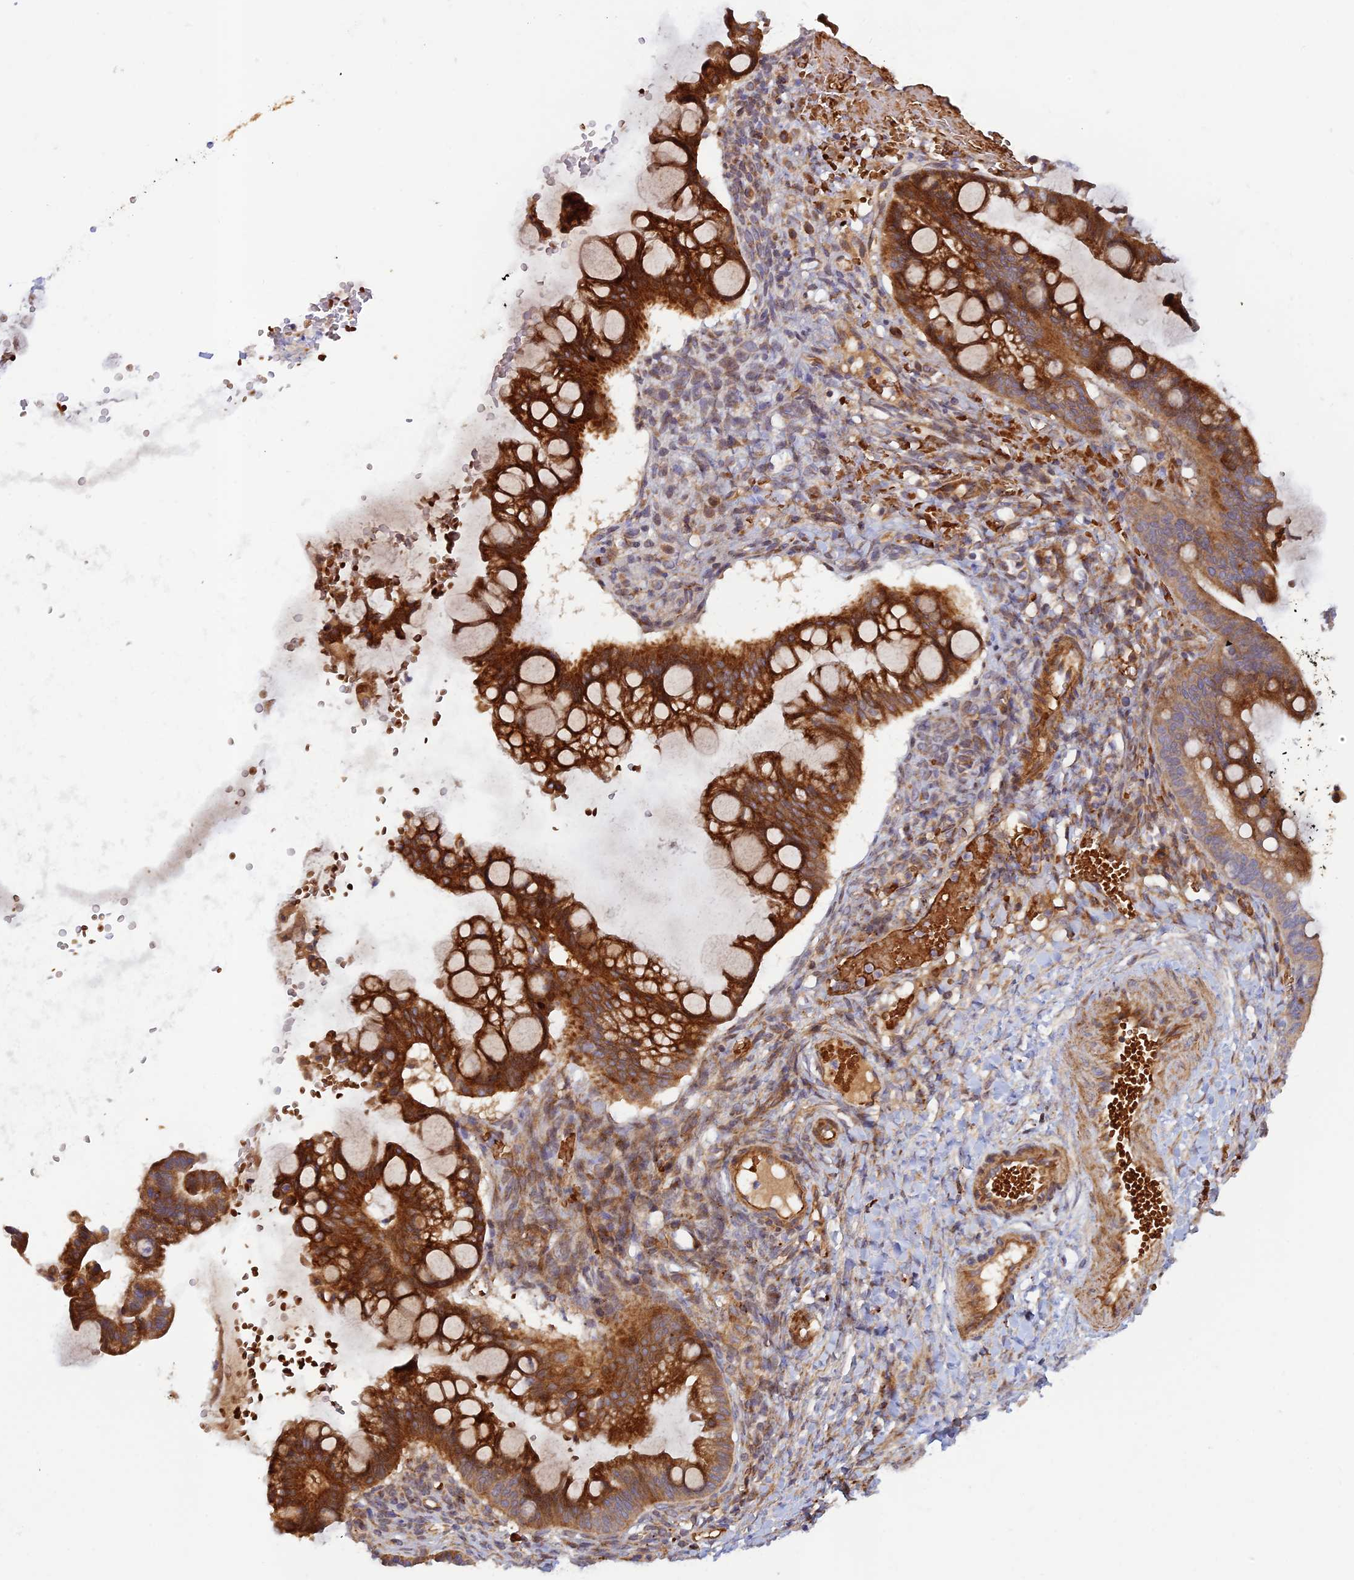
{"staining": {"intensity": "strong", "quantity": ">75%", "location": "cytoplasmic/membranous"}, "tissue": "ovarian cancer", "cell_type": "Tumor cells", "image_type": "cancer", "snomed": [{"axis": "morphology", "description": "Cystadenocarcinoma, mucinous, NOS"}, {"axis": "topography", "description": "Ovary"}], "caption": "Tumor cells exhibit high levels of strong cytoplasmic/membranous staining in about >75% of cells in mucinous cystadenocarcinoma (ovarian). The protein of interest is stained brown, and the nuclei are stained in blue (DAB IHC with brightfield microscopy, high magnification).", "gene": "GMCL1", "patient": {"sex": "female", "age": 73}}